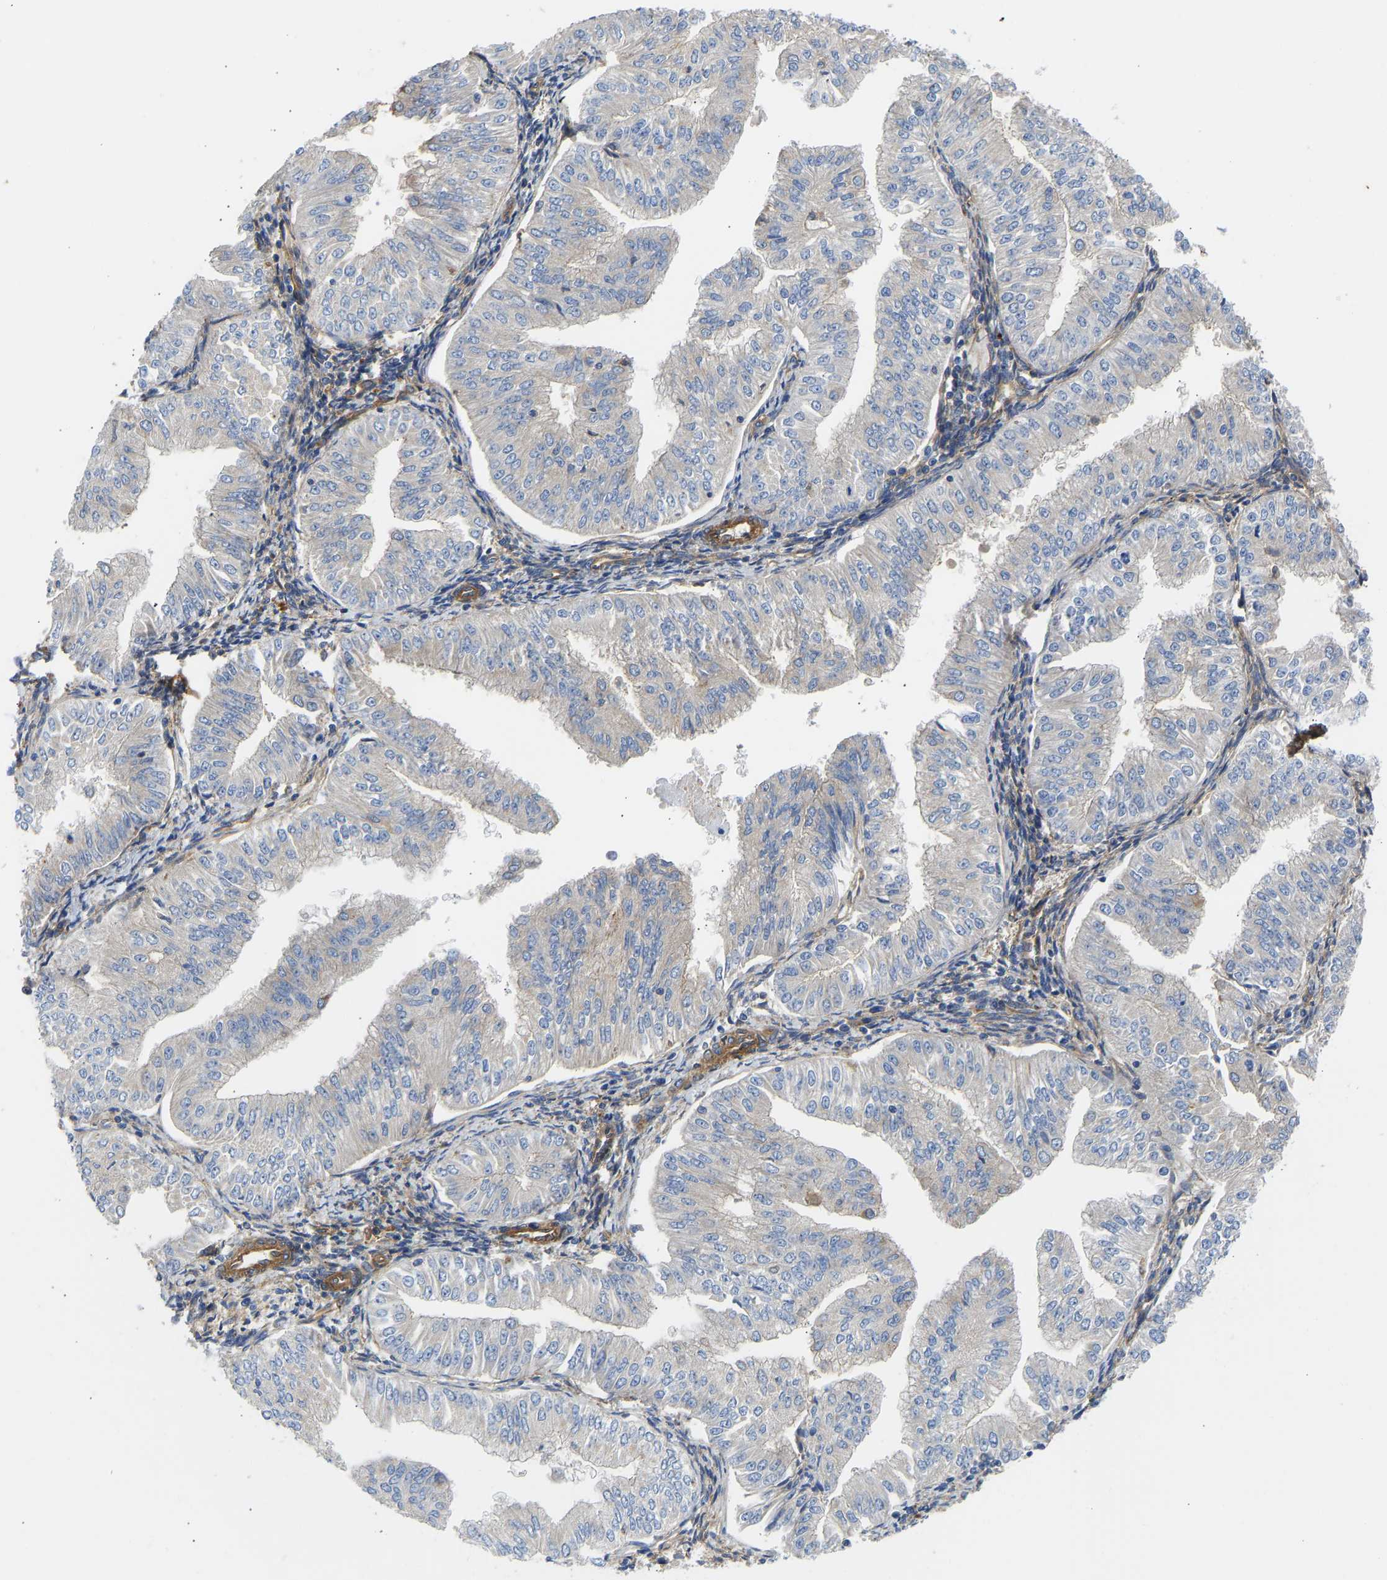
{"staining": {"intensity": "weak", "quantity": "<25%", "location": "cytoplasmic/membranous"}, "tissue": "endometrial cancer", "cell_type": "Tumor cells", "image_type": "cancer", "snomed": [{"axis": "morphology", "description": "Normal tissue, NOS"}, {"axis": "morphology", "description": "Adenocarcinoma, NOS"}, {"axis": "topography", "description": "Endometrium"}], "caption": "Adenocarcinoma (endometrial) stained for a protein using immunohistochemistry shows no expression tumor cells.", "gene": "MYO1C", "patient": {"sex": "female", "age": 53}}